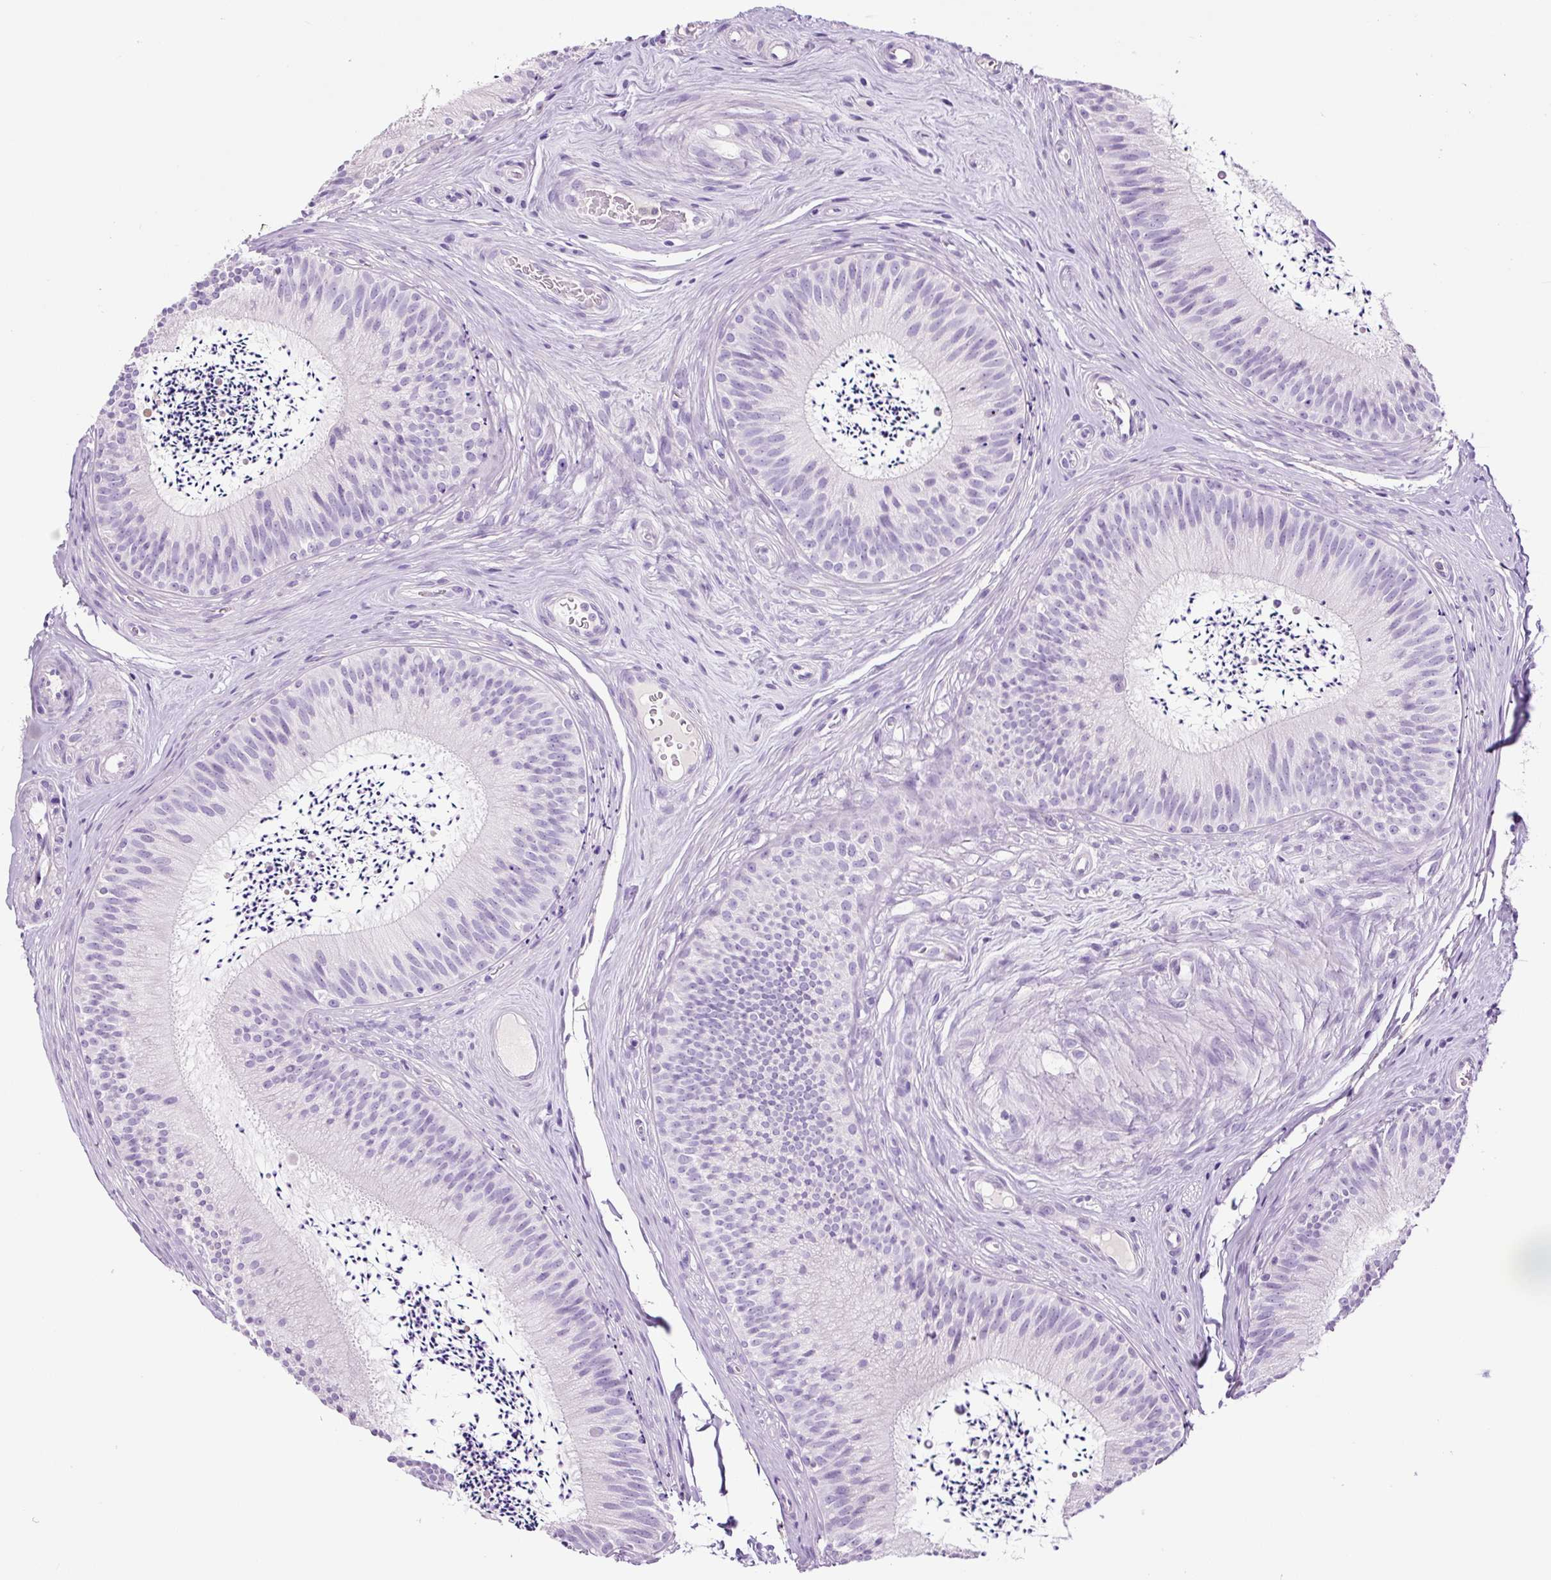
{"staining": {"intensity": "negative", "quantity": "none", "location": "none"}, "tissue": "epididymis", "cell_type": "Glandular cells", "image_type": "normal", "snomed": [{"axis": "morphology", "description": "Normal tissue, NOS"}, {"axis": "topography", "description": "Epididymis"}], "caption": "Immunohistochemical staining of unremarkable human epididymis displays no significant expression in glandular cells. Nuclei are stained in blue.", "gene": "RNF212B", "patient": {"sex": "male", "age": 24}}